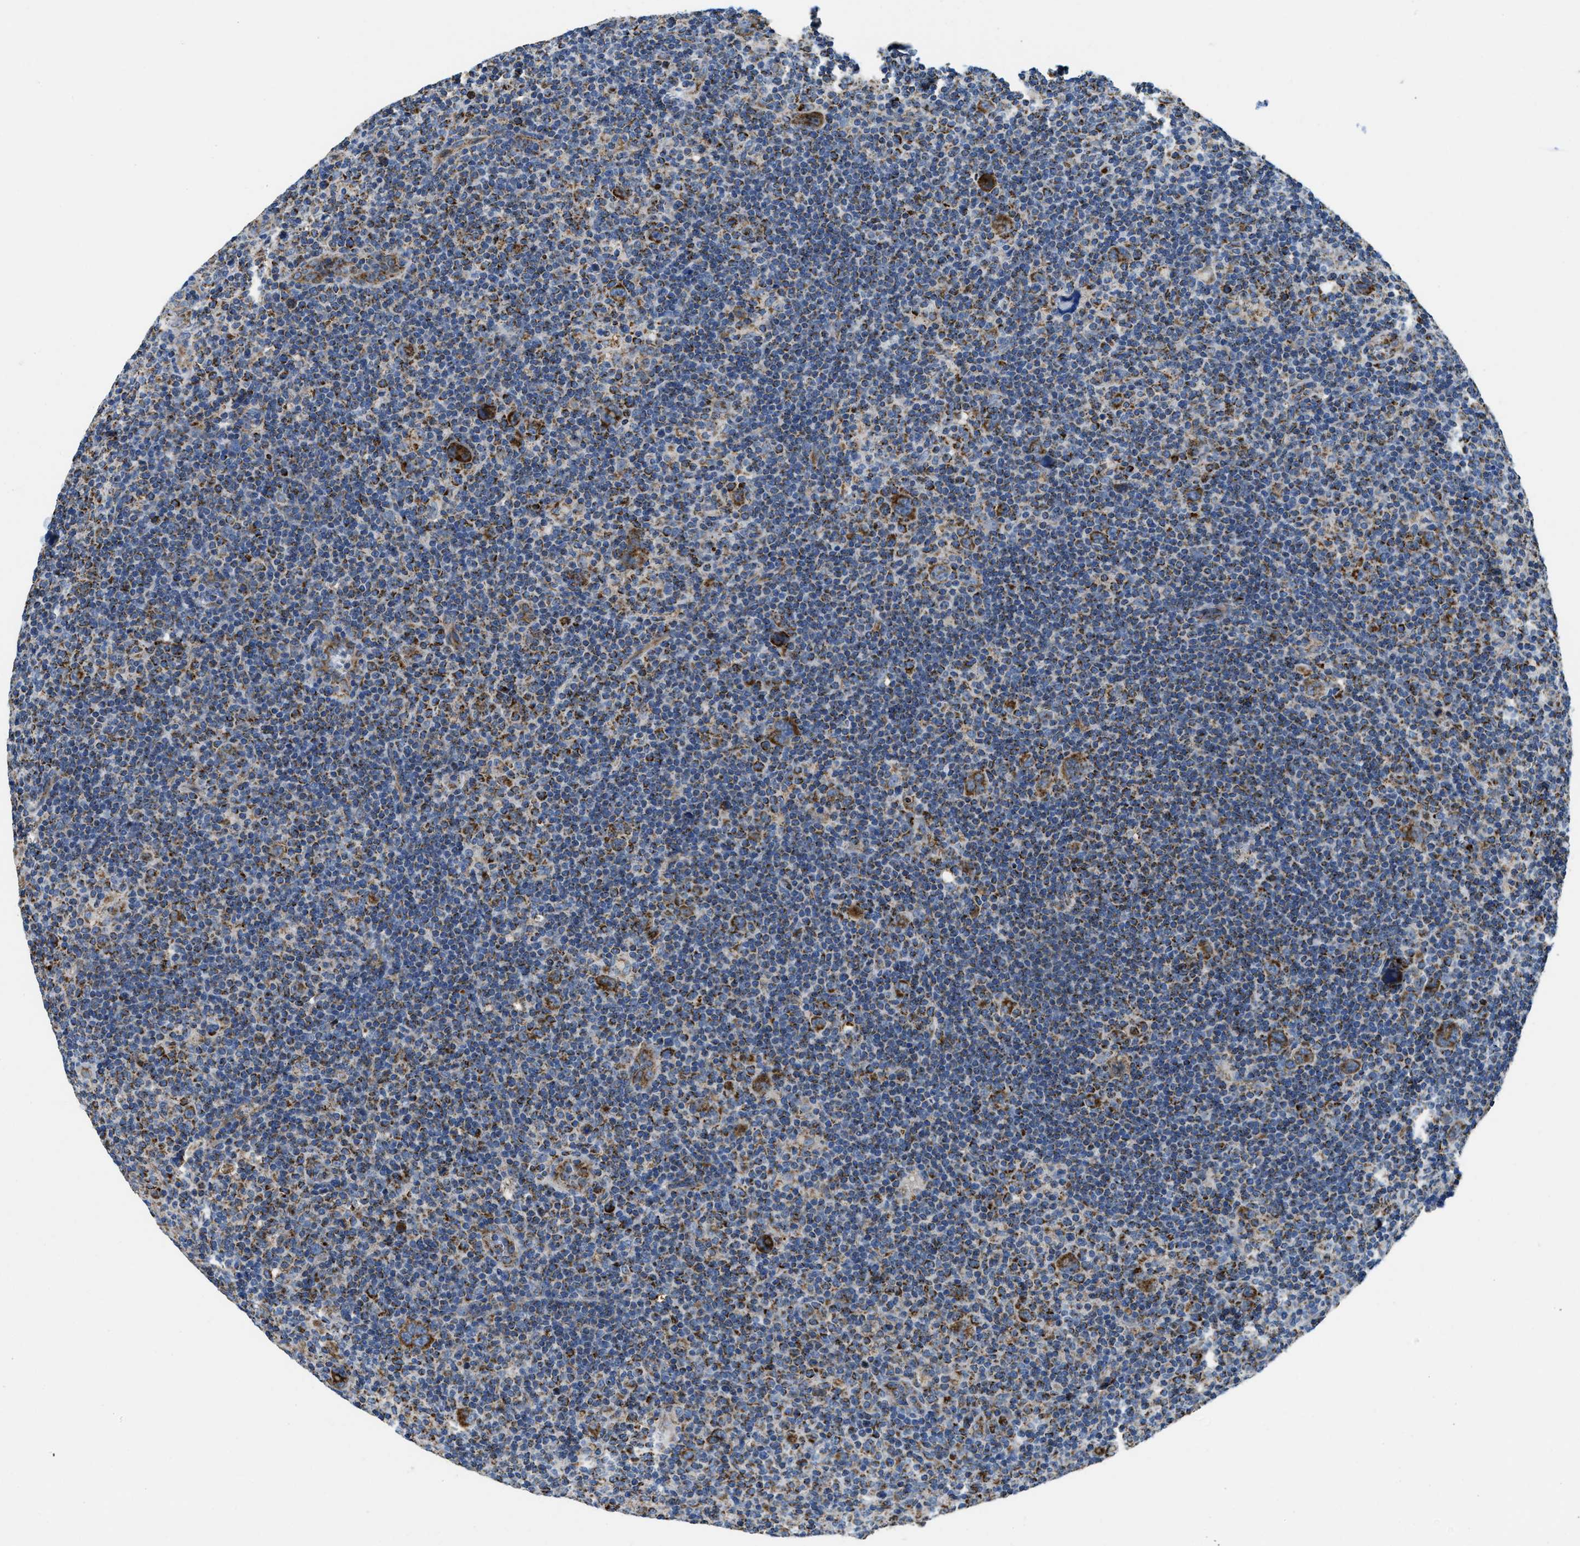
{"staining": {"intensity": "strong", "quantity": ">75%", "location": "cytoplasmic/membranous"}, "tissue": "lymphoma", "cell_type": "Tumor cells", "image_type": "cancer", "snomed": [{"axis": "morphology", "description": "Hodgkin's disease, NOS"}, {"axis": "topography", "description": "Lymph node"}], "caption": "A histopathology image showing strong cytoplasmic/membranous positivity in about >75% of tumor cells in lymphoma, as visualized by brown immunohistochemical staining.", "gene": "STK33", "patient": {"sex": "female", "age": 57}}